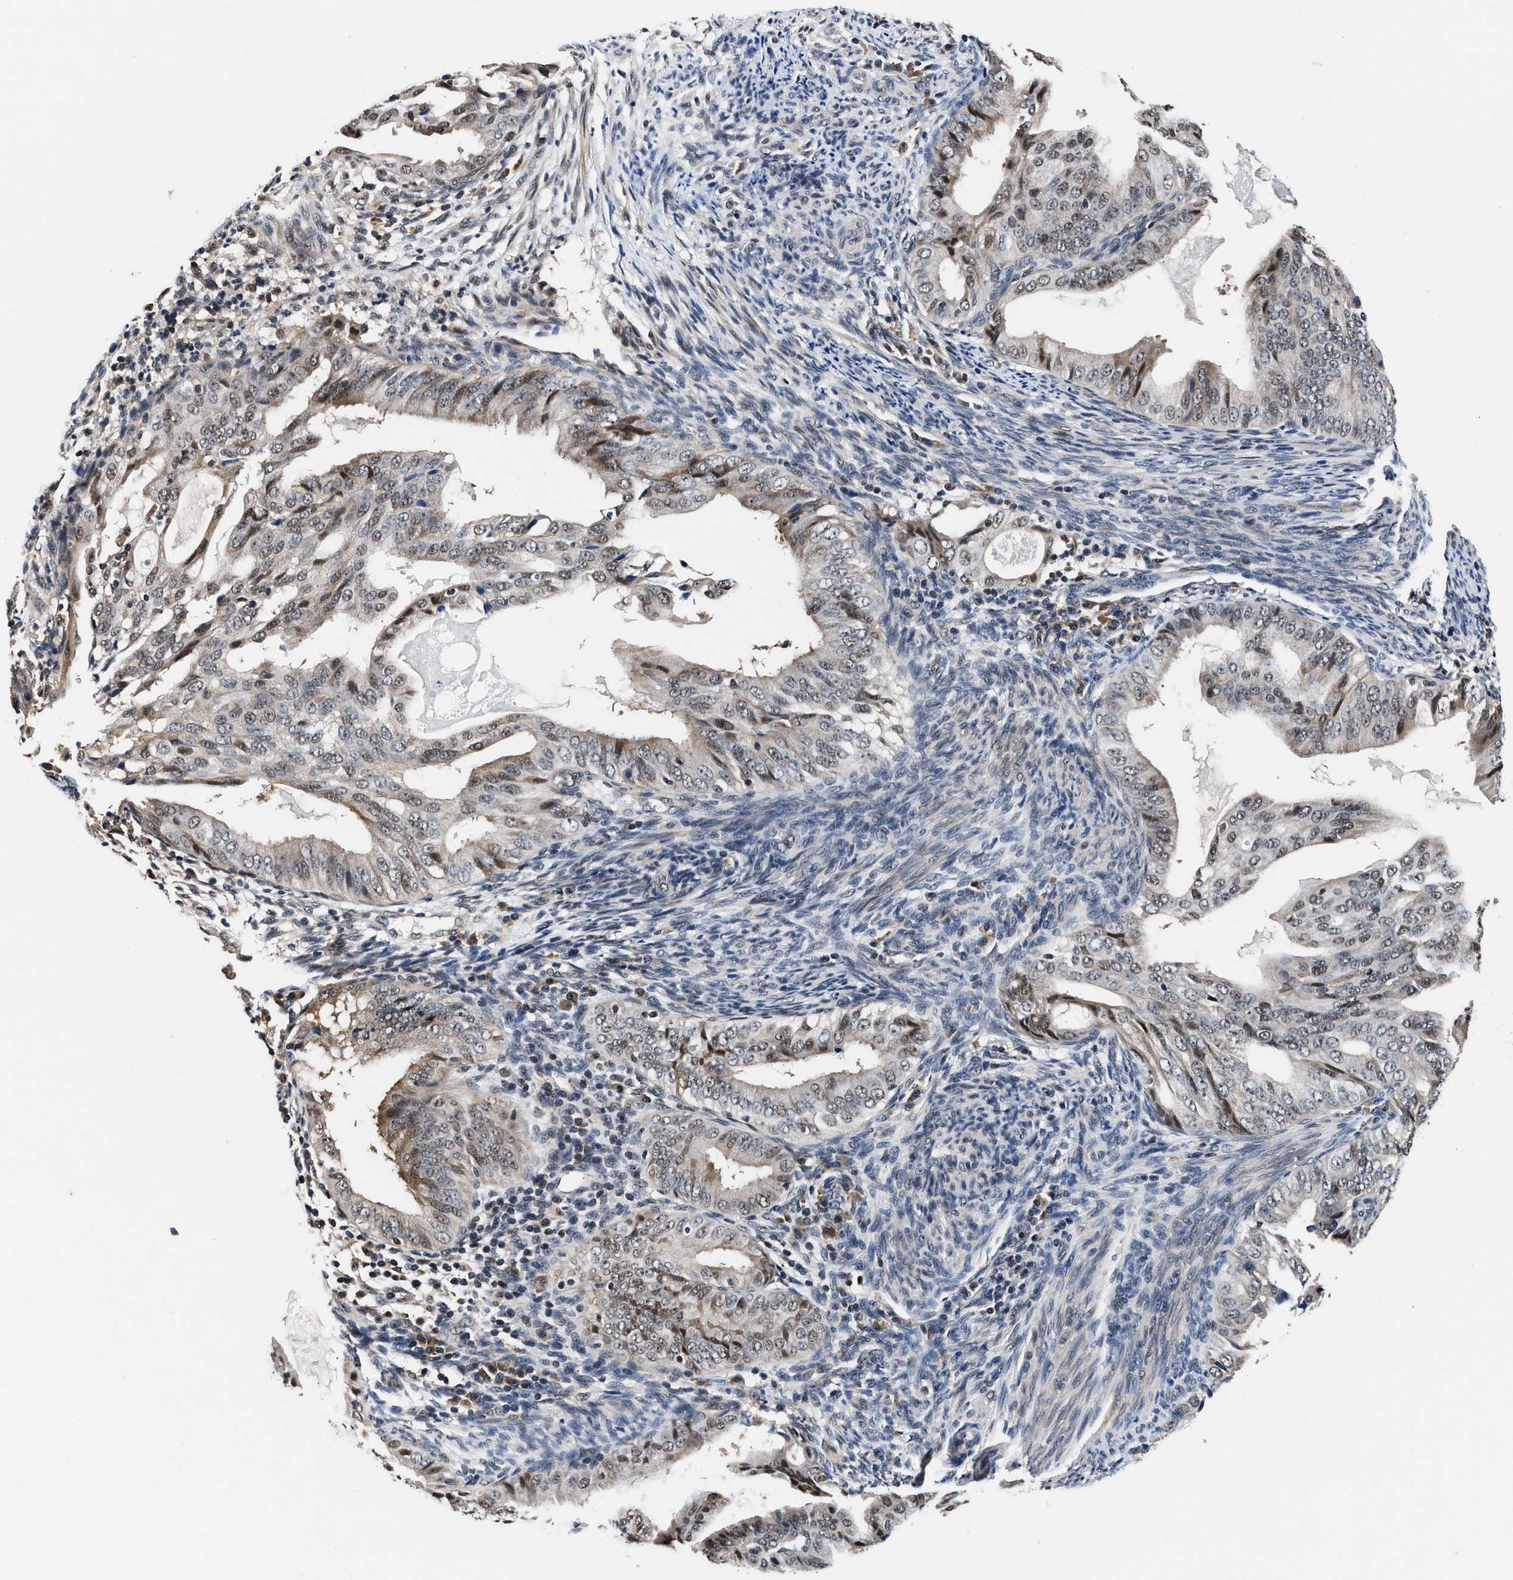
{"staining": {"intensity": "weak", "quantity": "25%-75%", "location": "nuclear"}, "tissue": "endometrial cancer", "cell_type": "Tumor cells", "image_type": "cancer", "snomed": [{"axis": "morphology", "description": "Adenocarcinoma, NOS"}, {"axis": "topography", "description": "Endometrium"}], "caption": "Immunohistochemical staining of human adenocarcinoma (endometrial) exhibits low levels of weak nuclear protein positivity in about 25%-75% of tumor cells.", "gene": "USP16", "patient": {"sex": "female", "age": 58}}